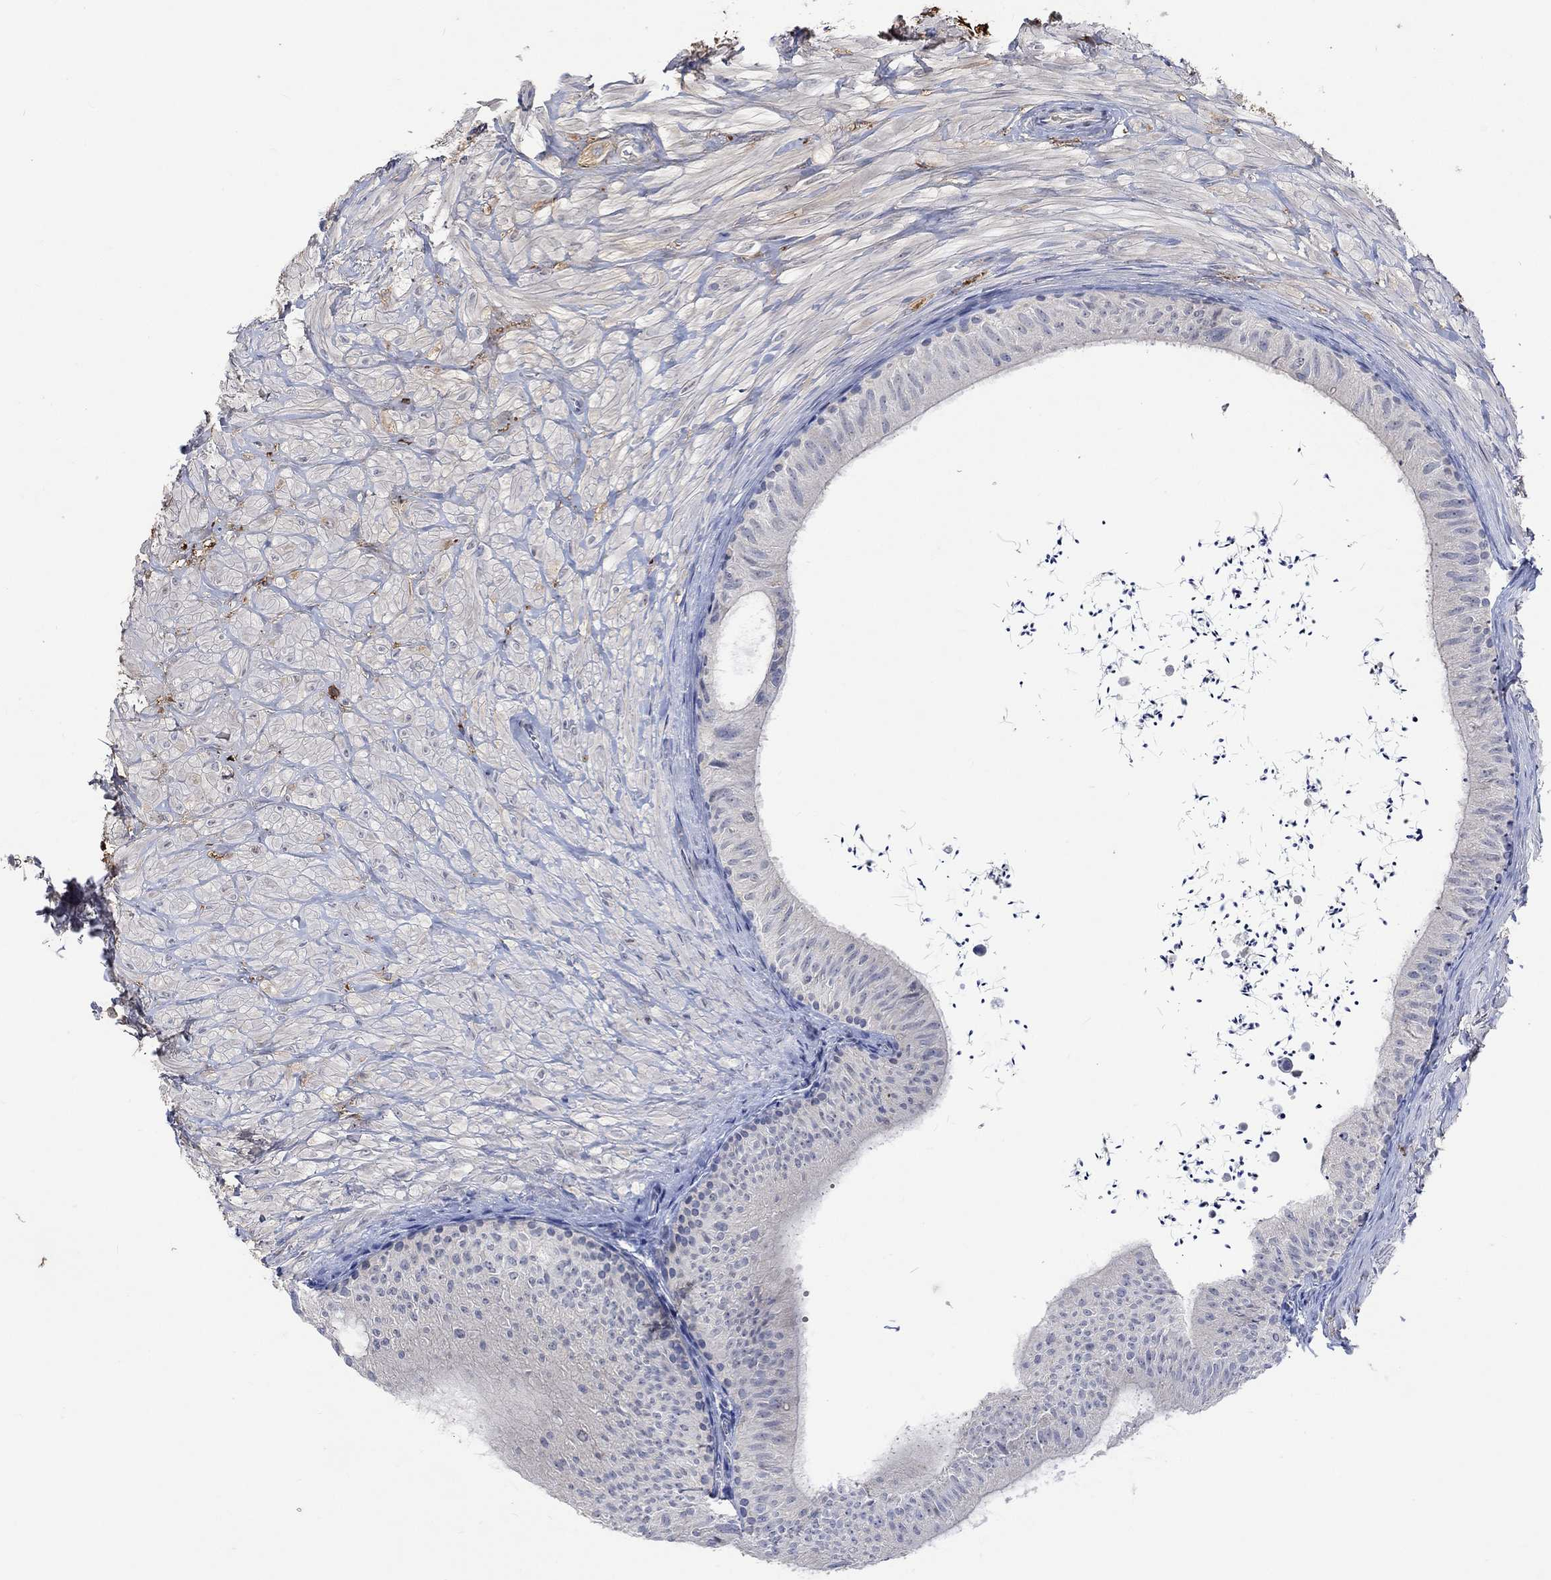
{"staining": {"intensity": "negative", "quantity": "none", "location": "none"}, "tissue": "epididymis", "cell_type": "Glandular cells", "image_type": "normal", "snomed": [{"axis": "morphology", "description": "Normal tissue, NOS"}, {"axis": "topography", "description": "Epididymis"}], "caption": "An immunohistochemistry (IHC) photomicrograph of normal epididymis is shown. There is no staining in glandular cells of epididymis.", "gene": "MSTN", "patient": {"sex": "male", "age": 32}}